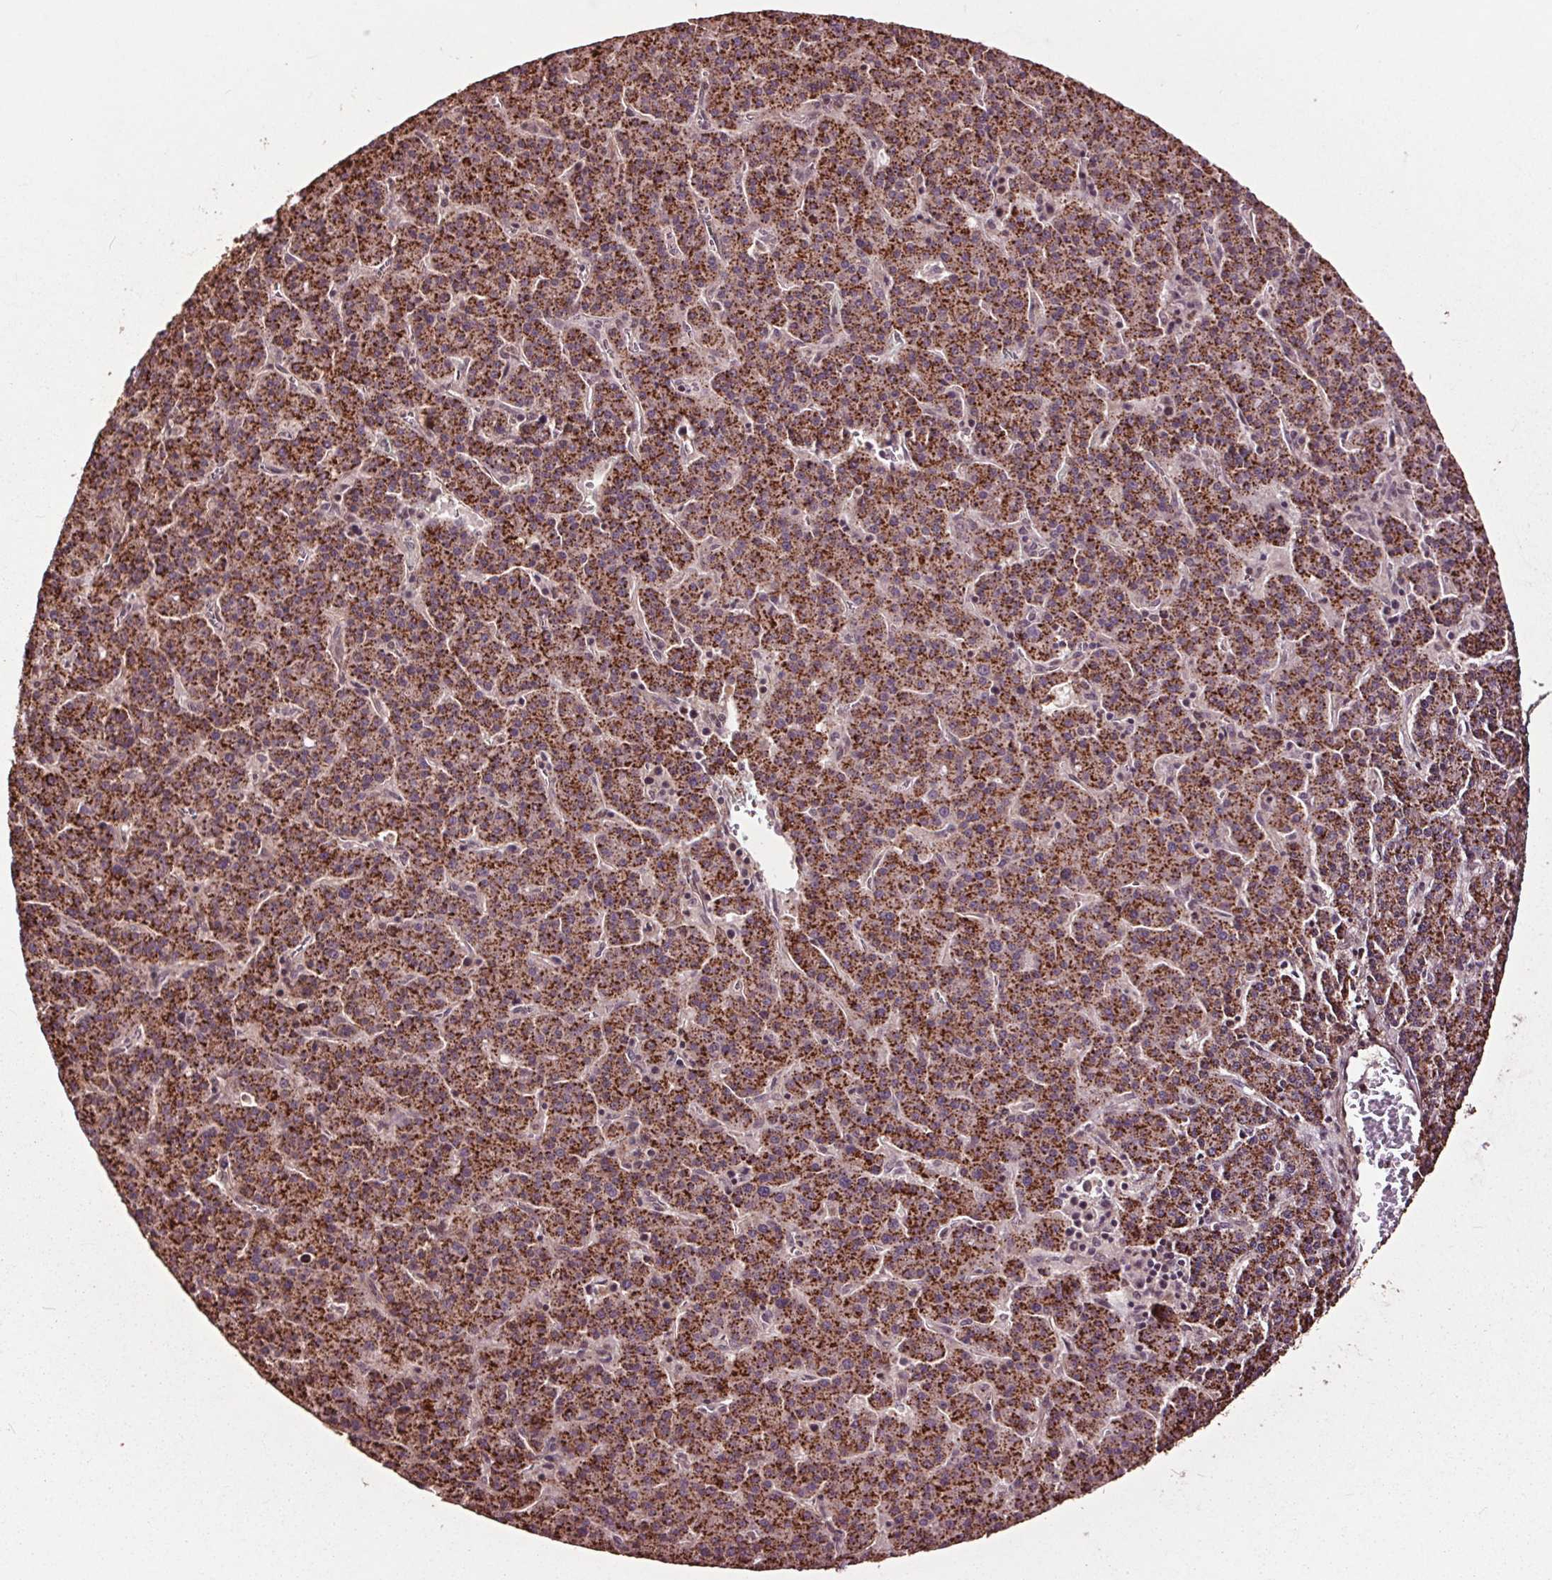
{"staining": {"intensity": "strong", "quantity": ">75%", "location": "cytoplasmic/membranous"}, "tissue": "liver cancer", "cell_type": "Tumor cells", "image_type": "cancer", "snomed": [{"axis": "morphology", "description": "Carcinoma, Hepatocellular, NOS"}, {"axis": "topography", "description": "Liver"}], "caption": "Tumor cells exhibit strong cytoplasmic/membranous positivity in about >75% of cells in liver hepatocellular carcinoma. (DAB IHC, brown staining for protein, blue staining for nuclei).", "gene": "CEP95", "patient": {"sex": "female", "age": 58}}